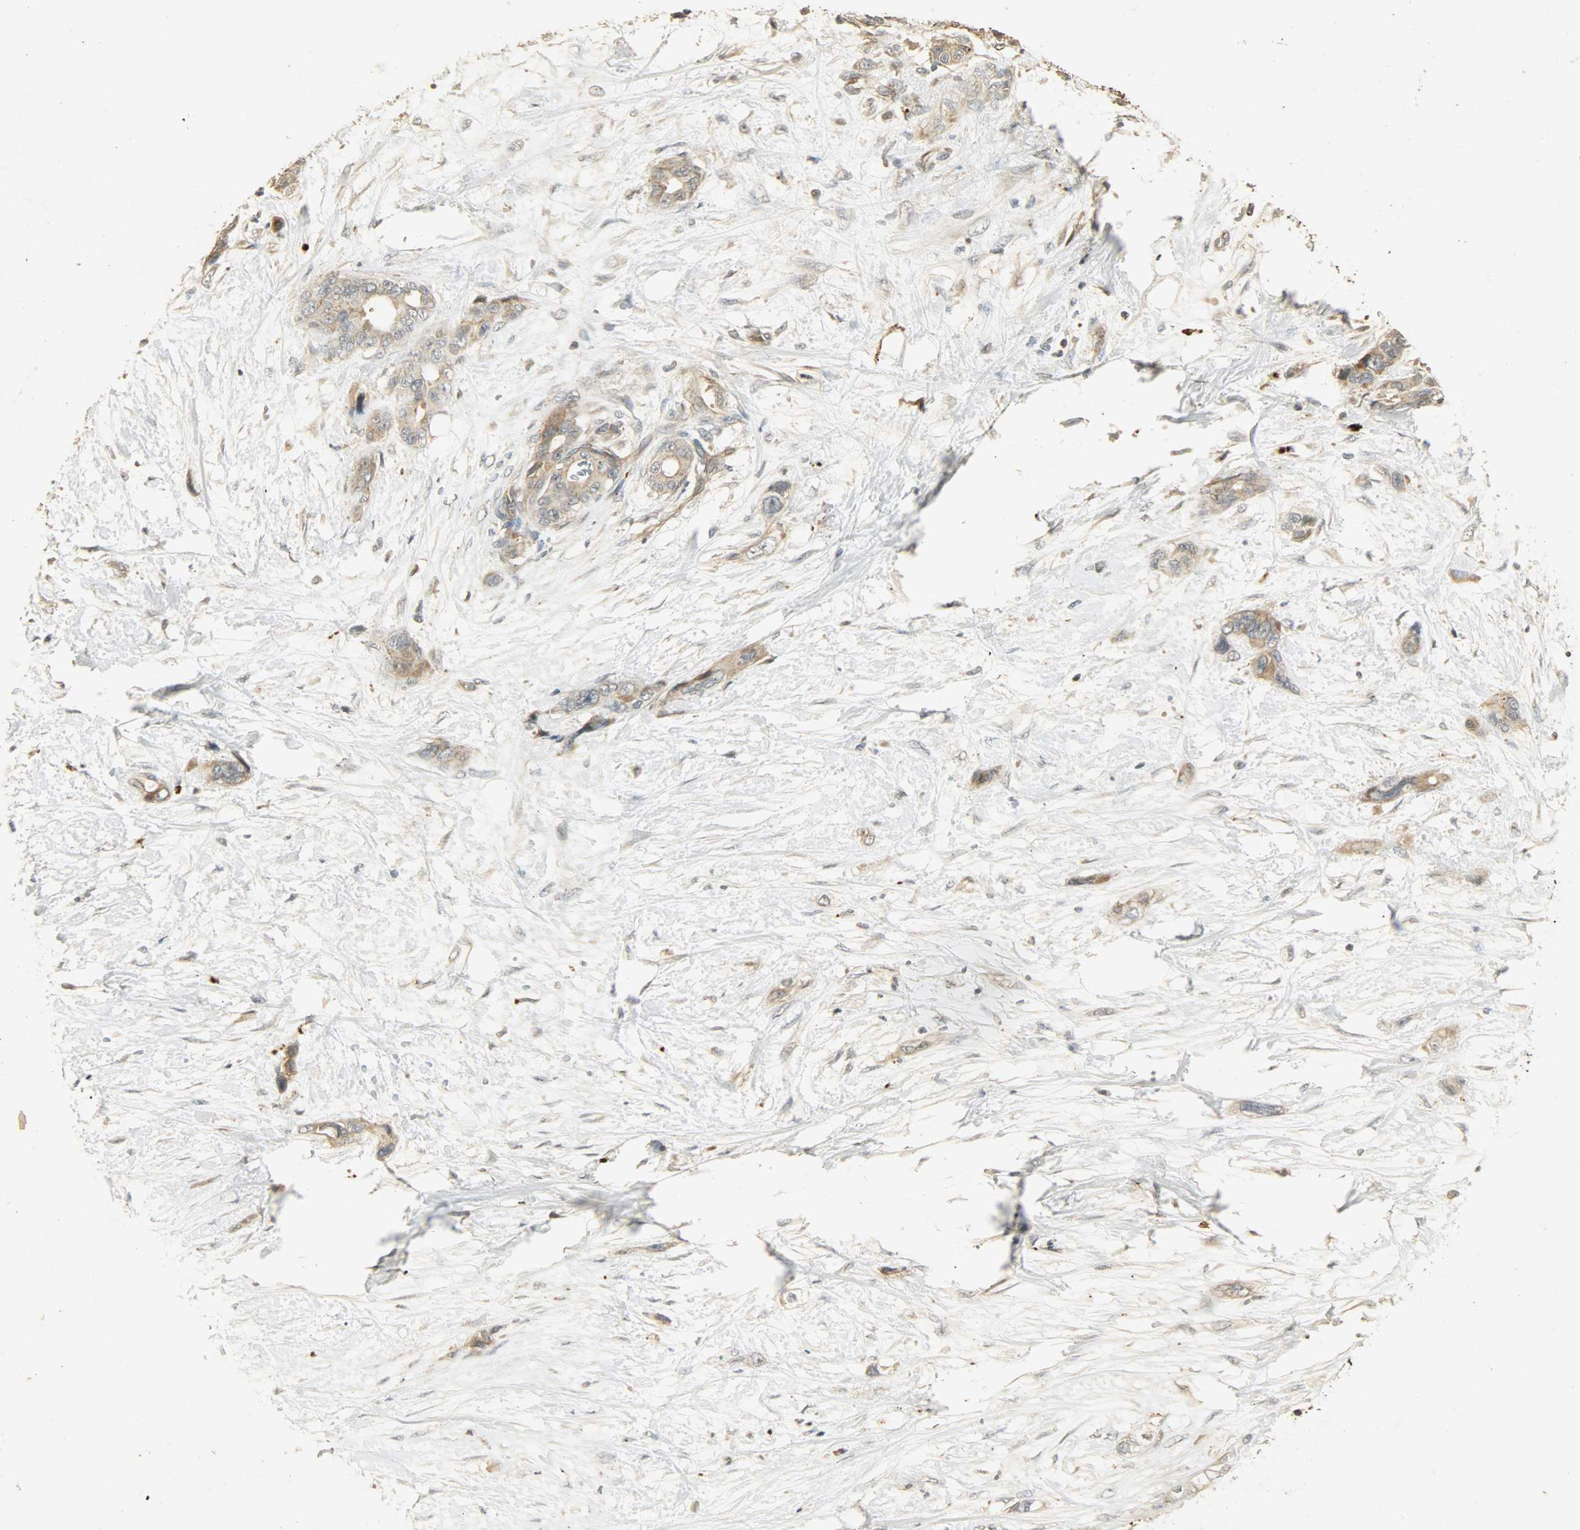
{"staining": {"intensity": "moderate", "quantity": ">75%", "location": "cytoplasmic/membranous"}, "tissue": "pancreatic cancer", "cell_type": "Tumor cells", "image_type": "cancer", "snomed": [{"axis": "morphology", "description": "Adenocarcinoma, NOS"}, {"axis": "topography", "description": "Pancreas"}], "caption": "This is a micrograph of immunohistochemistry (IHC) staining of pancreatic adenocarcinoma, which shows moderate staining in the cytoplasmic/membranous of tumor cells.", "gene": "ATP2B1", "patient": {"sex": "male", "age": 46}}